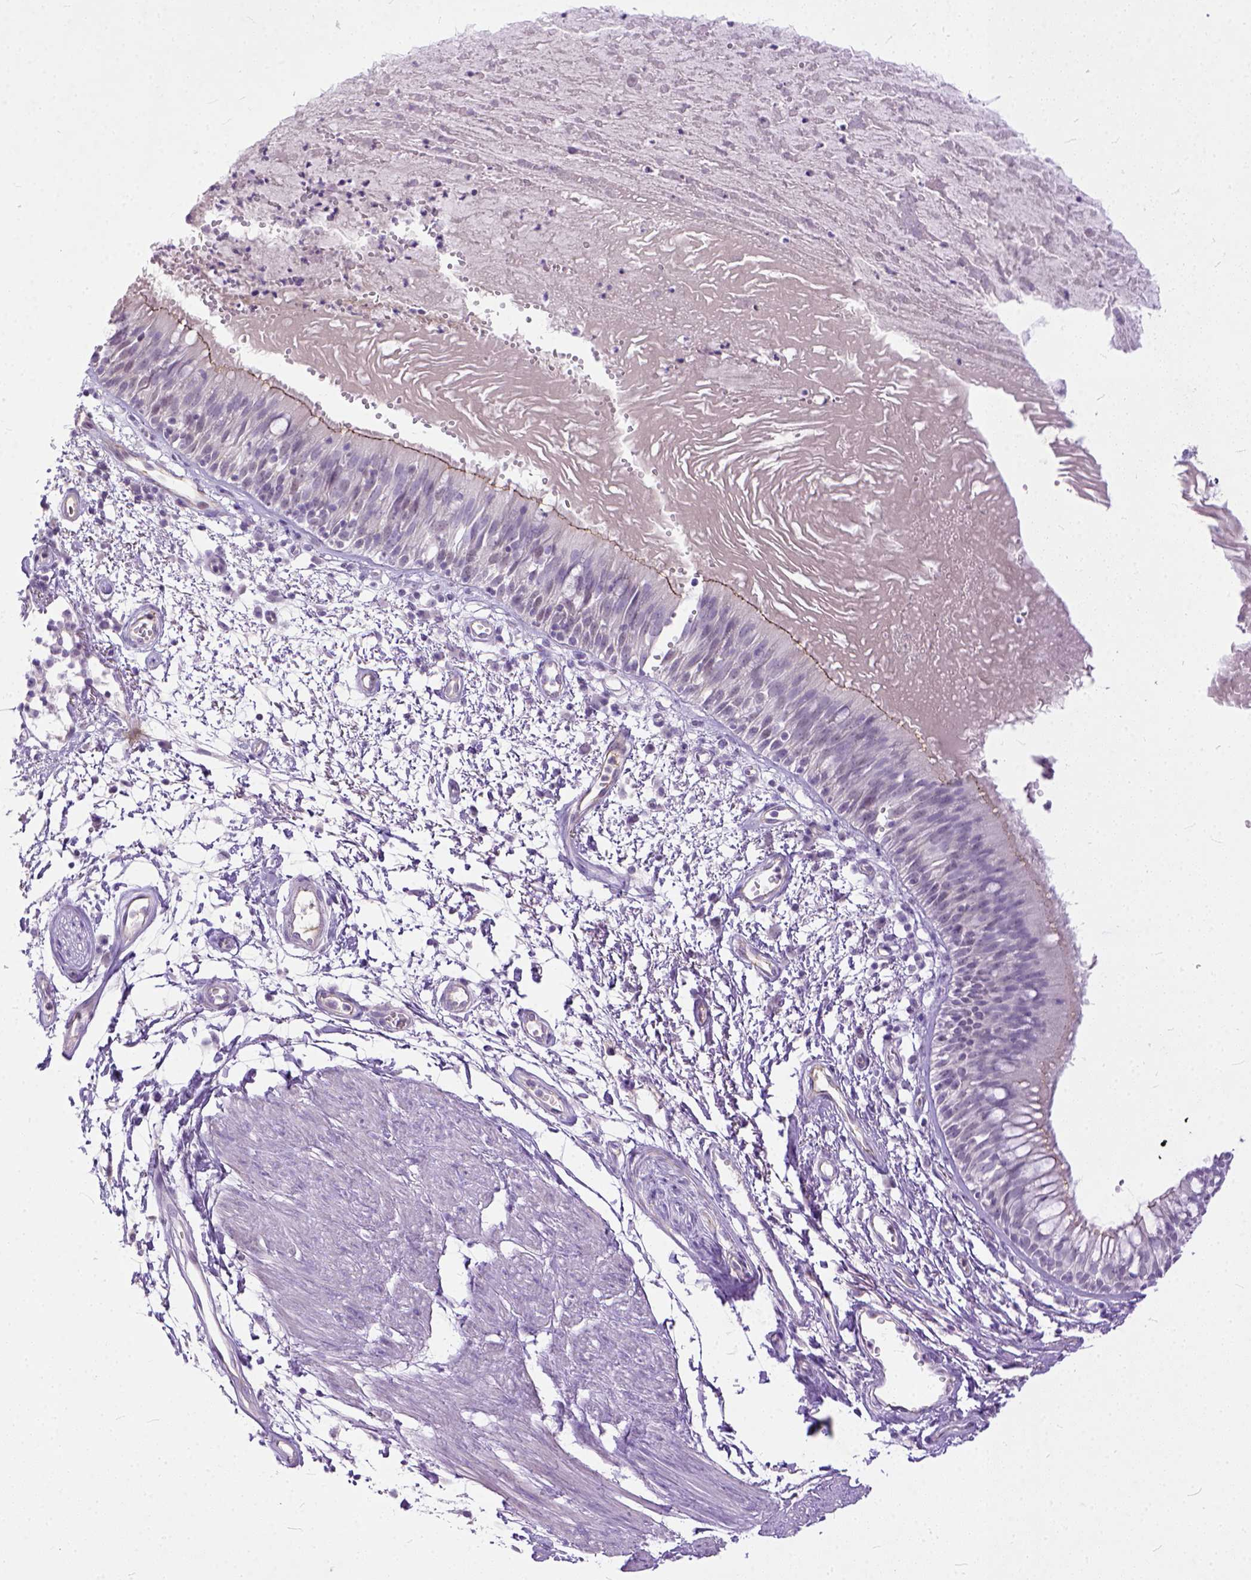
{"staining": {"intensity": "moderate", "quantity": "25%-75%", "location": "cytoplasmic/membranous"}, "tissue": "bronchus", "cell_type": "Respiratory epithelial cells", "image_type": "normal", "snomed": [{"axis": "morphology", "description": "Normal tissue, NOS"}, {"axis": "morphology", "description": "Squamous cell carcinoma, NOS"}, {"axis": "topography", "description": "Cartilage tissue"}, {"axis": "topography", "description": "Bronchus"}, {"axis": "topography", "description": "Lung"}], "caption": "Brown immunohistochemical staining in unremarkable bronchus demonstrates moderate cytoplasmic/membranous expression in about 25%-75% of respiratory epithelial cells. Nuclei are stained in blue.", "gene": "ADGRF1", "patient": {"sex": "male", "age": 66}}